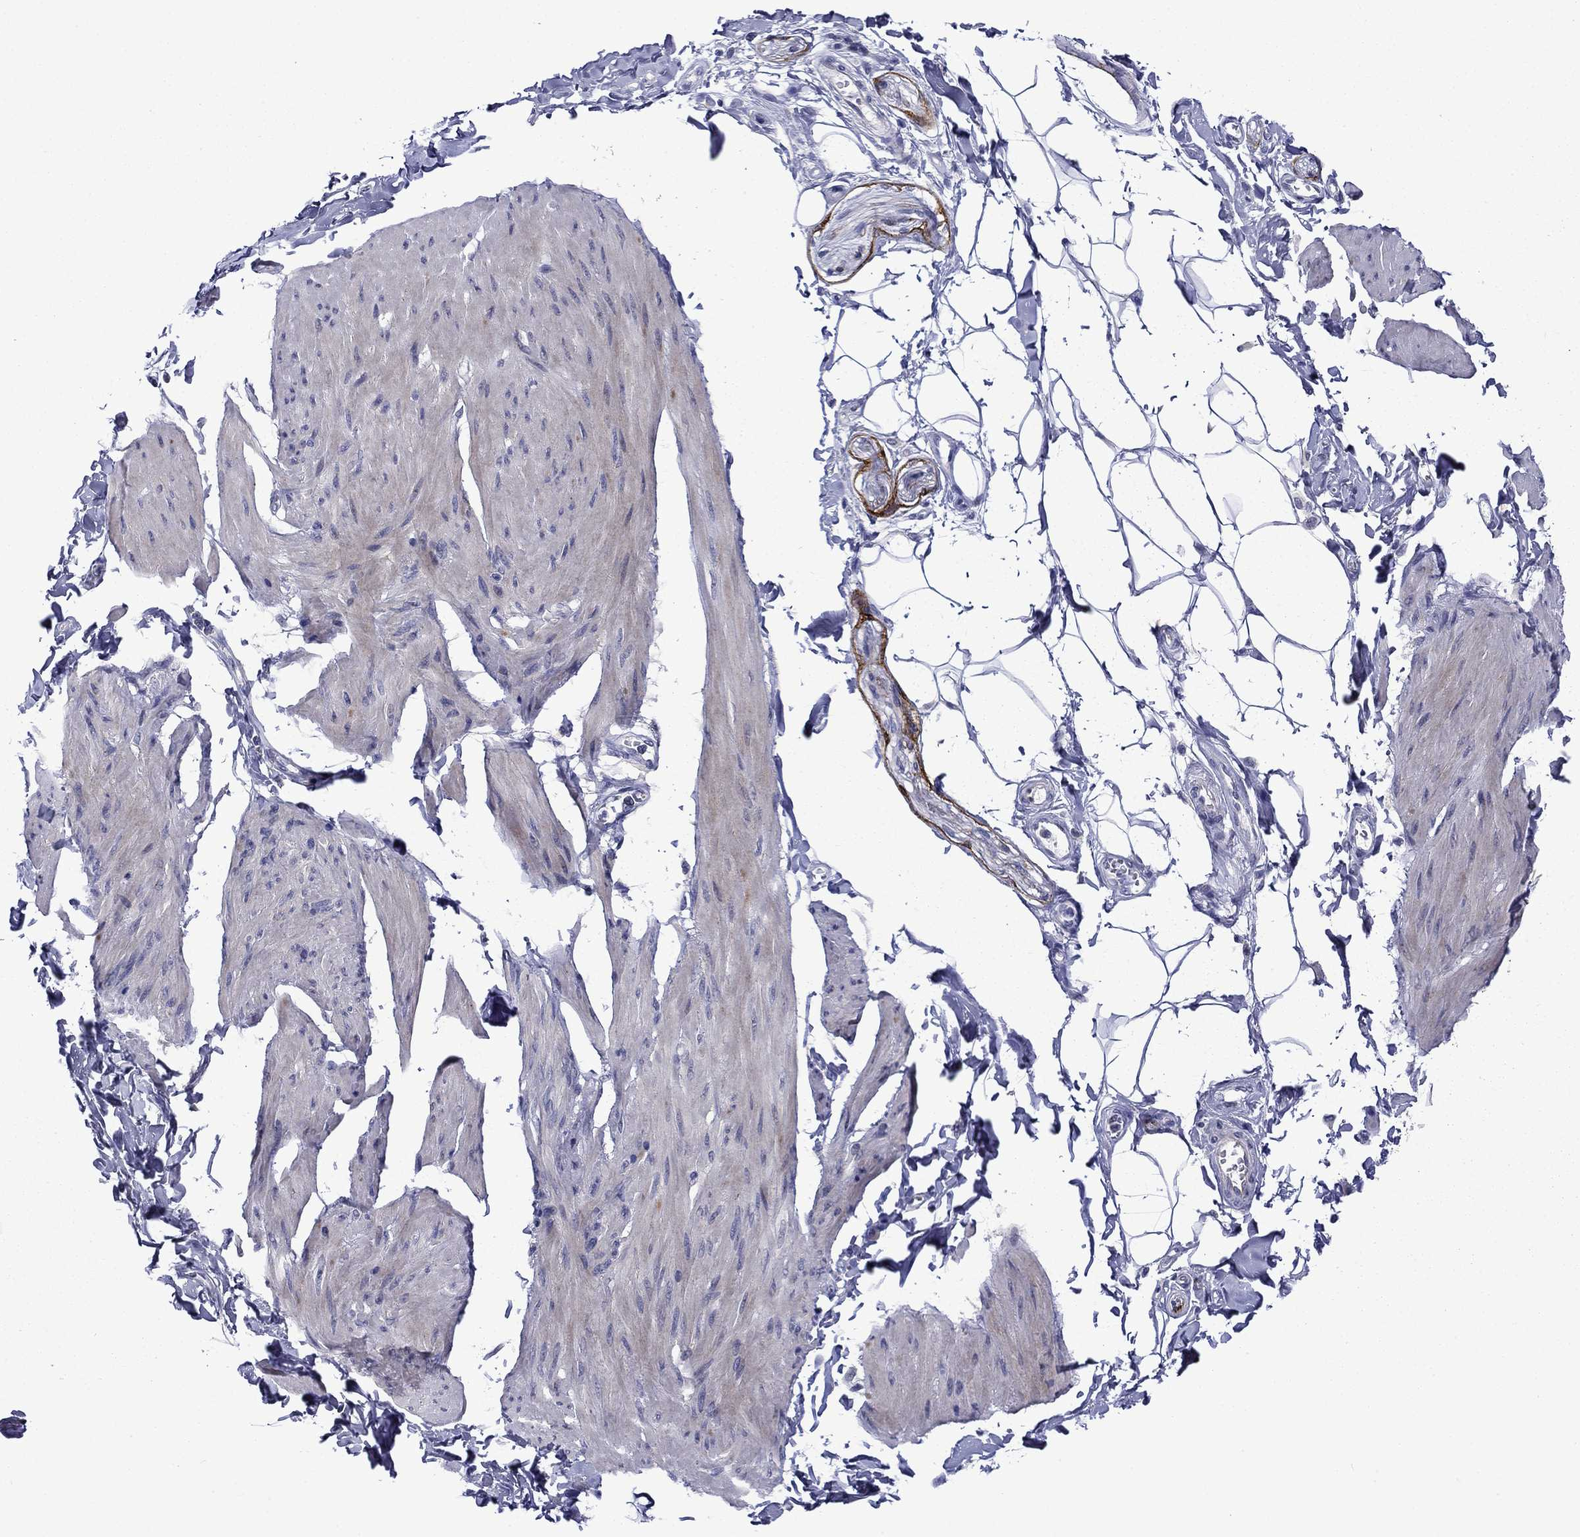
{"staining": {"intensity": "negative", "quantity": "none", "location": "none"}, "tissue": "smooth muscle", "cell_type": "Smooth muscle cells", "image_type": "normal", "snomed": [{"axis": "morphology", "description": "Normal tissue, NOS"}, {"axis": "topography", "description": "Adipose tissue"}, {"axis": "topography", "description": "Smooth muscle"}, {"axis": "topography", "description": "Peripheral nerve tissue"}], "caption": "Smooth muscle was stained to show a protein in brown. There is no significant positivity in smooth muscle cells. Brightfield microscopy of immunohistochemistry (IHC) stained with DAB (3,3'-diaminobenzidine) (brown) and hematoxylin (blue), captured at high magnification.", "gene": "LMO7", "patient": {"sex": "male", "age": 83}}